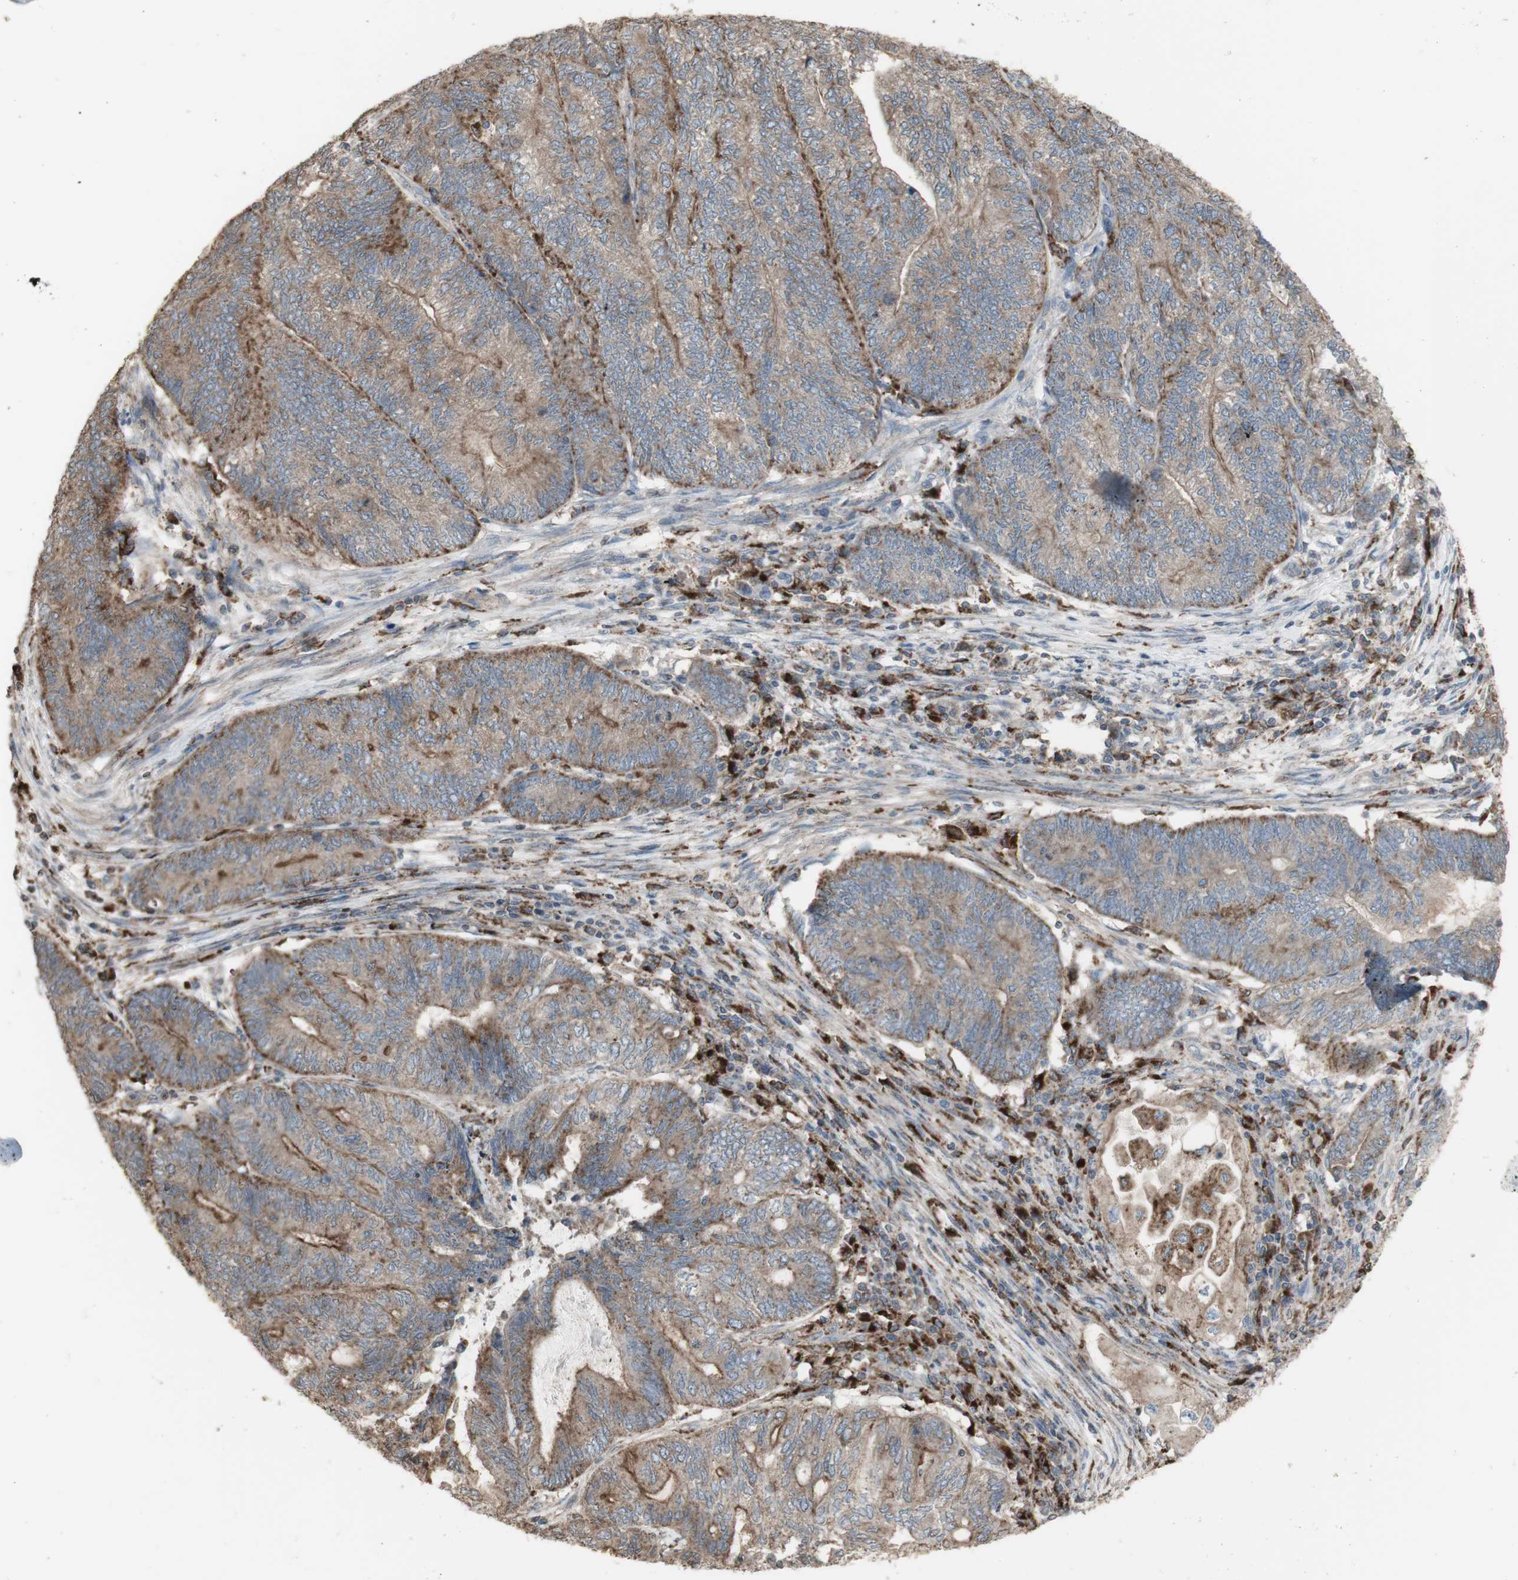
{"staining": {"intensity": "moderate", "quantity": ">75%", "location": "cytoplasmic/membranous"}, "tissue": "endometrial cancer", "cell_type": "Tumor cells", "image_type": "cancer", "snomed": [{"axis": "morphology", "description": "Adenocarcinoma, NOS"}, {"axis": "topography", "description": "Uterus"}, {"axis": "topography", "description": "Endometrium"}], "caption": "Protein expression analysis of adenocarcinoma (endometrial) reveals moderate cytoplasmic/membranous positivity in approximately >75% of tumor cells.", "gene": "ATP6V1E1", "patient": {"sex": "female", "age": 70}}